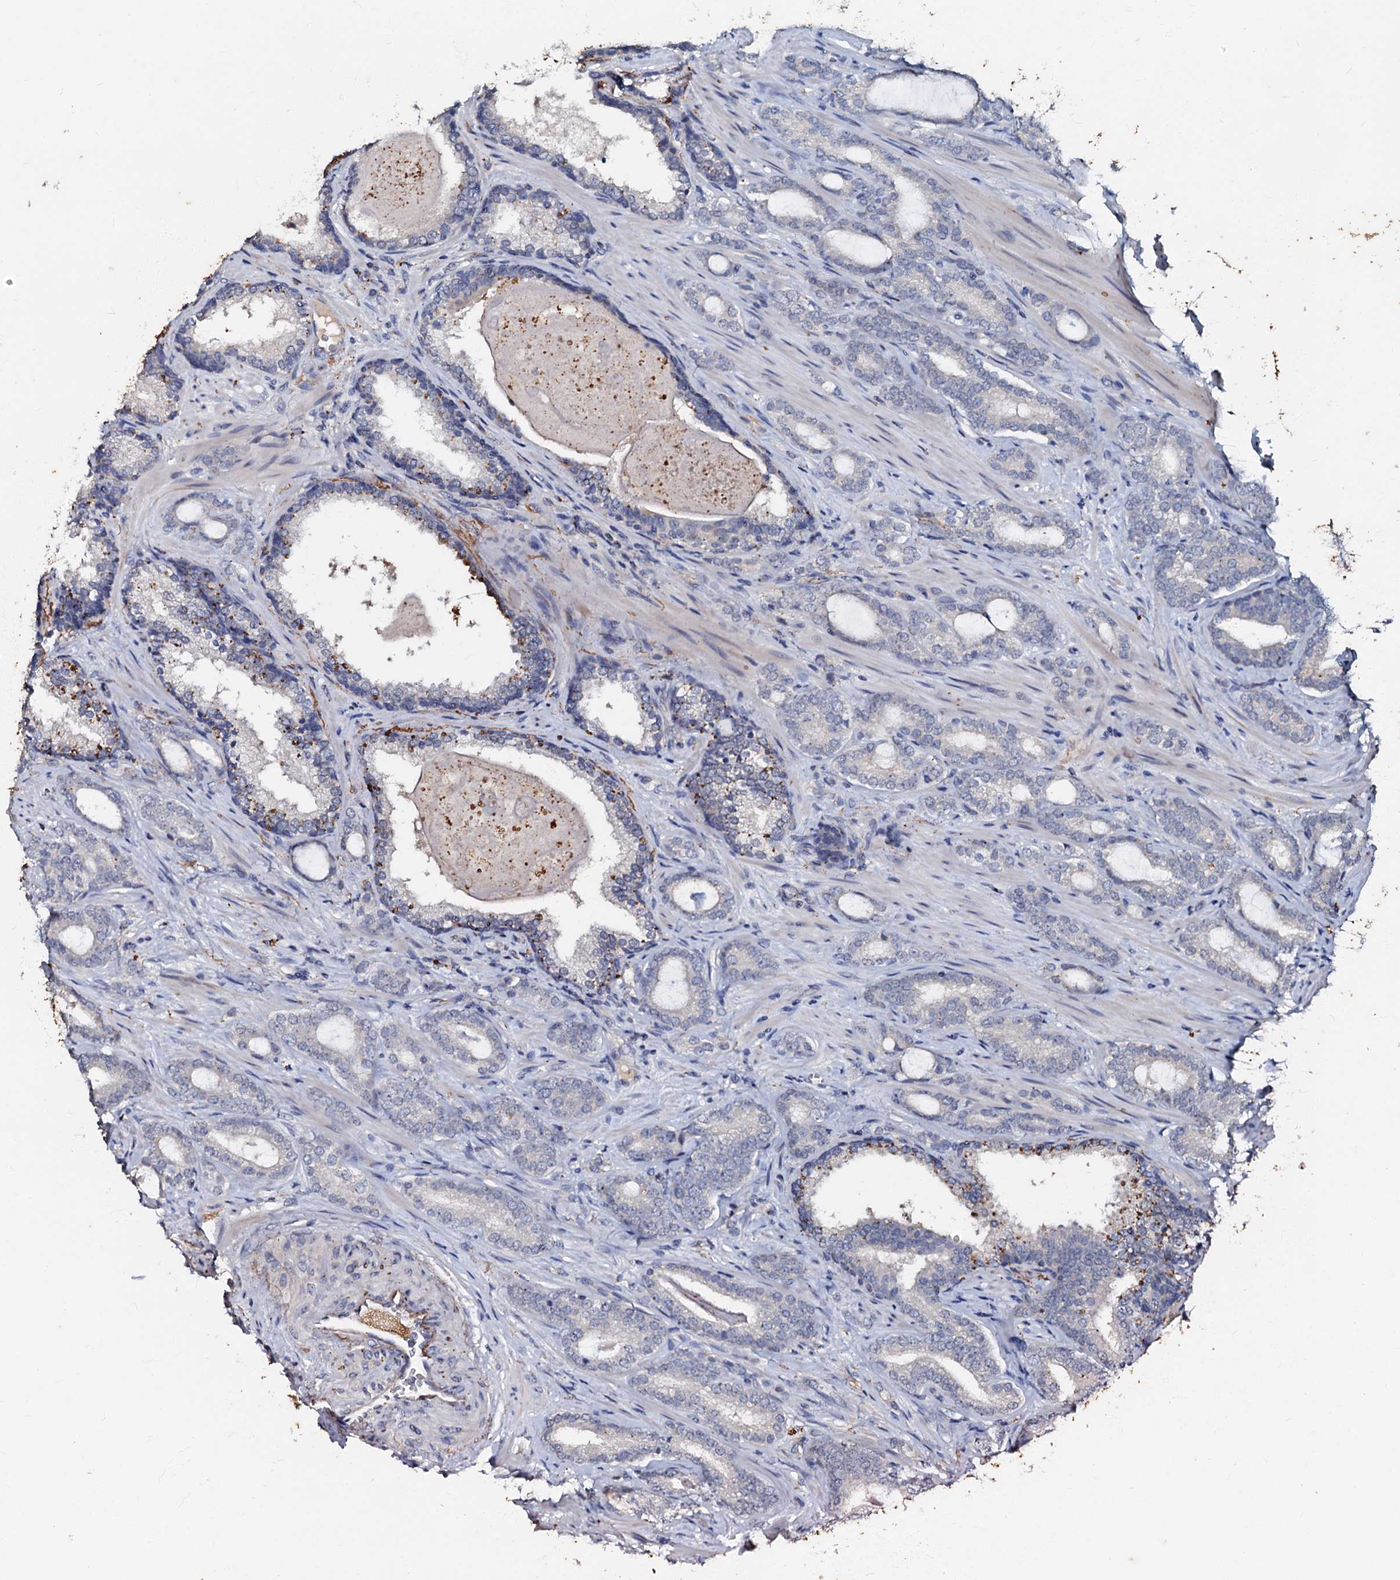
{"staining": {"intensity": "negative", "quantity": "none", "location": "none"}, "tissue": "prostate cancer", "cell_type": "Tumor cells", "image_type": "cancer", "snomed": [{"axis": "morphology", "description": "Adenocarcinoma, High grade"}, {"axis": "topography", "description": "Prostate"}], "caption": "The IHC histopathology image has no significant staining in tumor cells of prostate cancer tissue.", "gene": "MANSC4", "patient": {"sex": "male", "age": 63}}